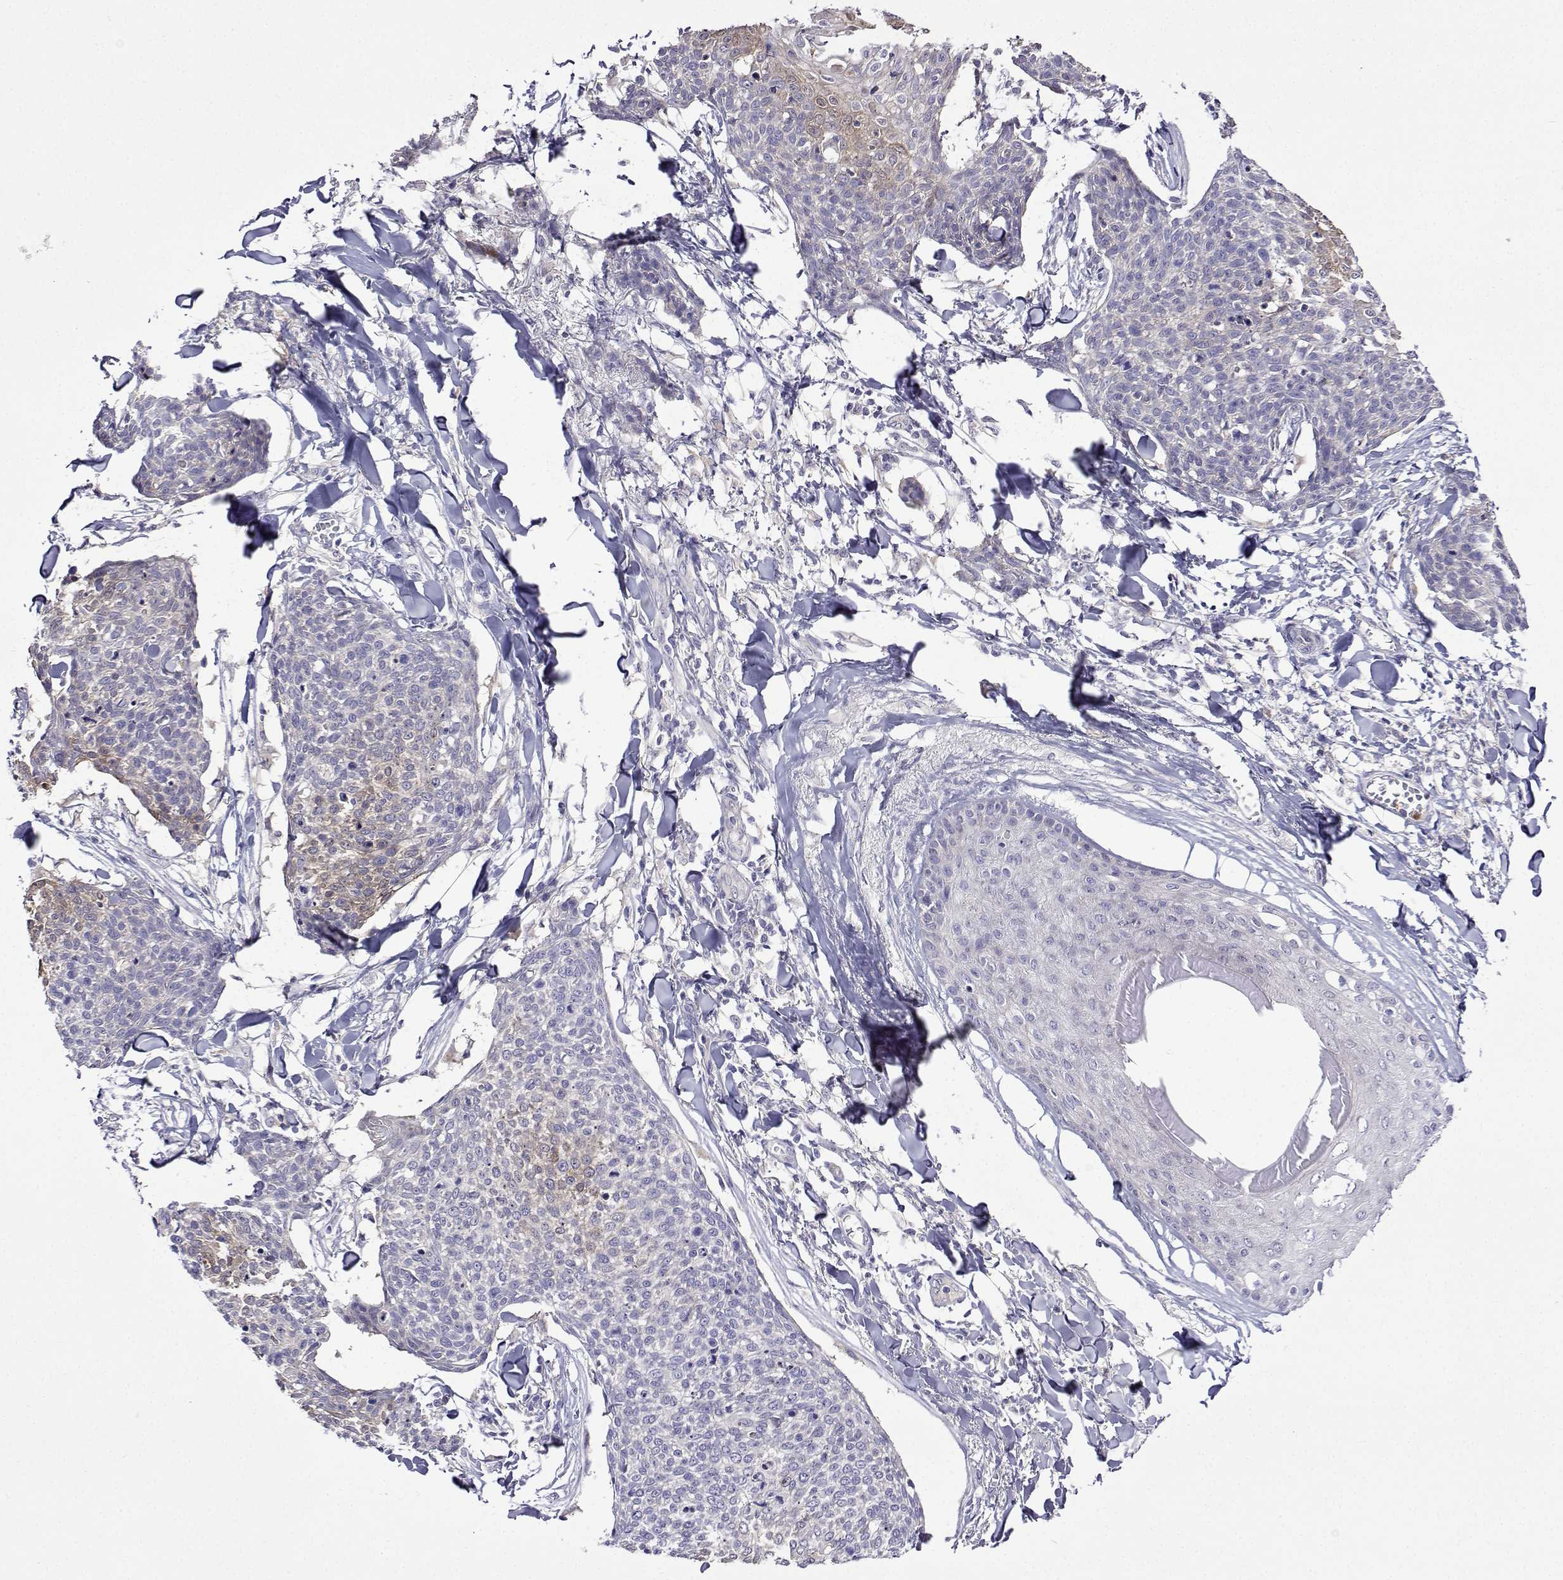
{"staining": {"intensity": "weak", "quantity": "<25%", "location": "cytoplasmic/membranous"}, "tissue": "skin cancer", "cell_type": "Tumor cells", "image_type": "cancer", "snomed": [{"axis": "morphology", "description": "Squamous cell carcinoma, NOS"}, {"axis": "topography", "description": "Skin"}, {"axis": "topography", "description": "Vulva"}], "caption": "IHC image of human skin cancer stained for a protein (brown), which shows no staining in tumor cells.", "gene": "SULT2A1", "patient": {"sex": "female", "age": 75}}